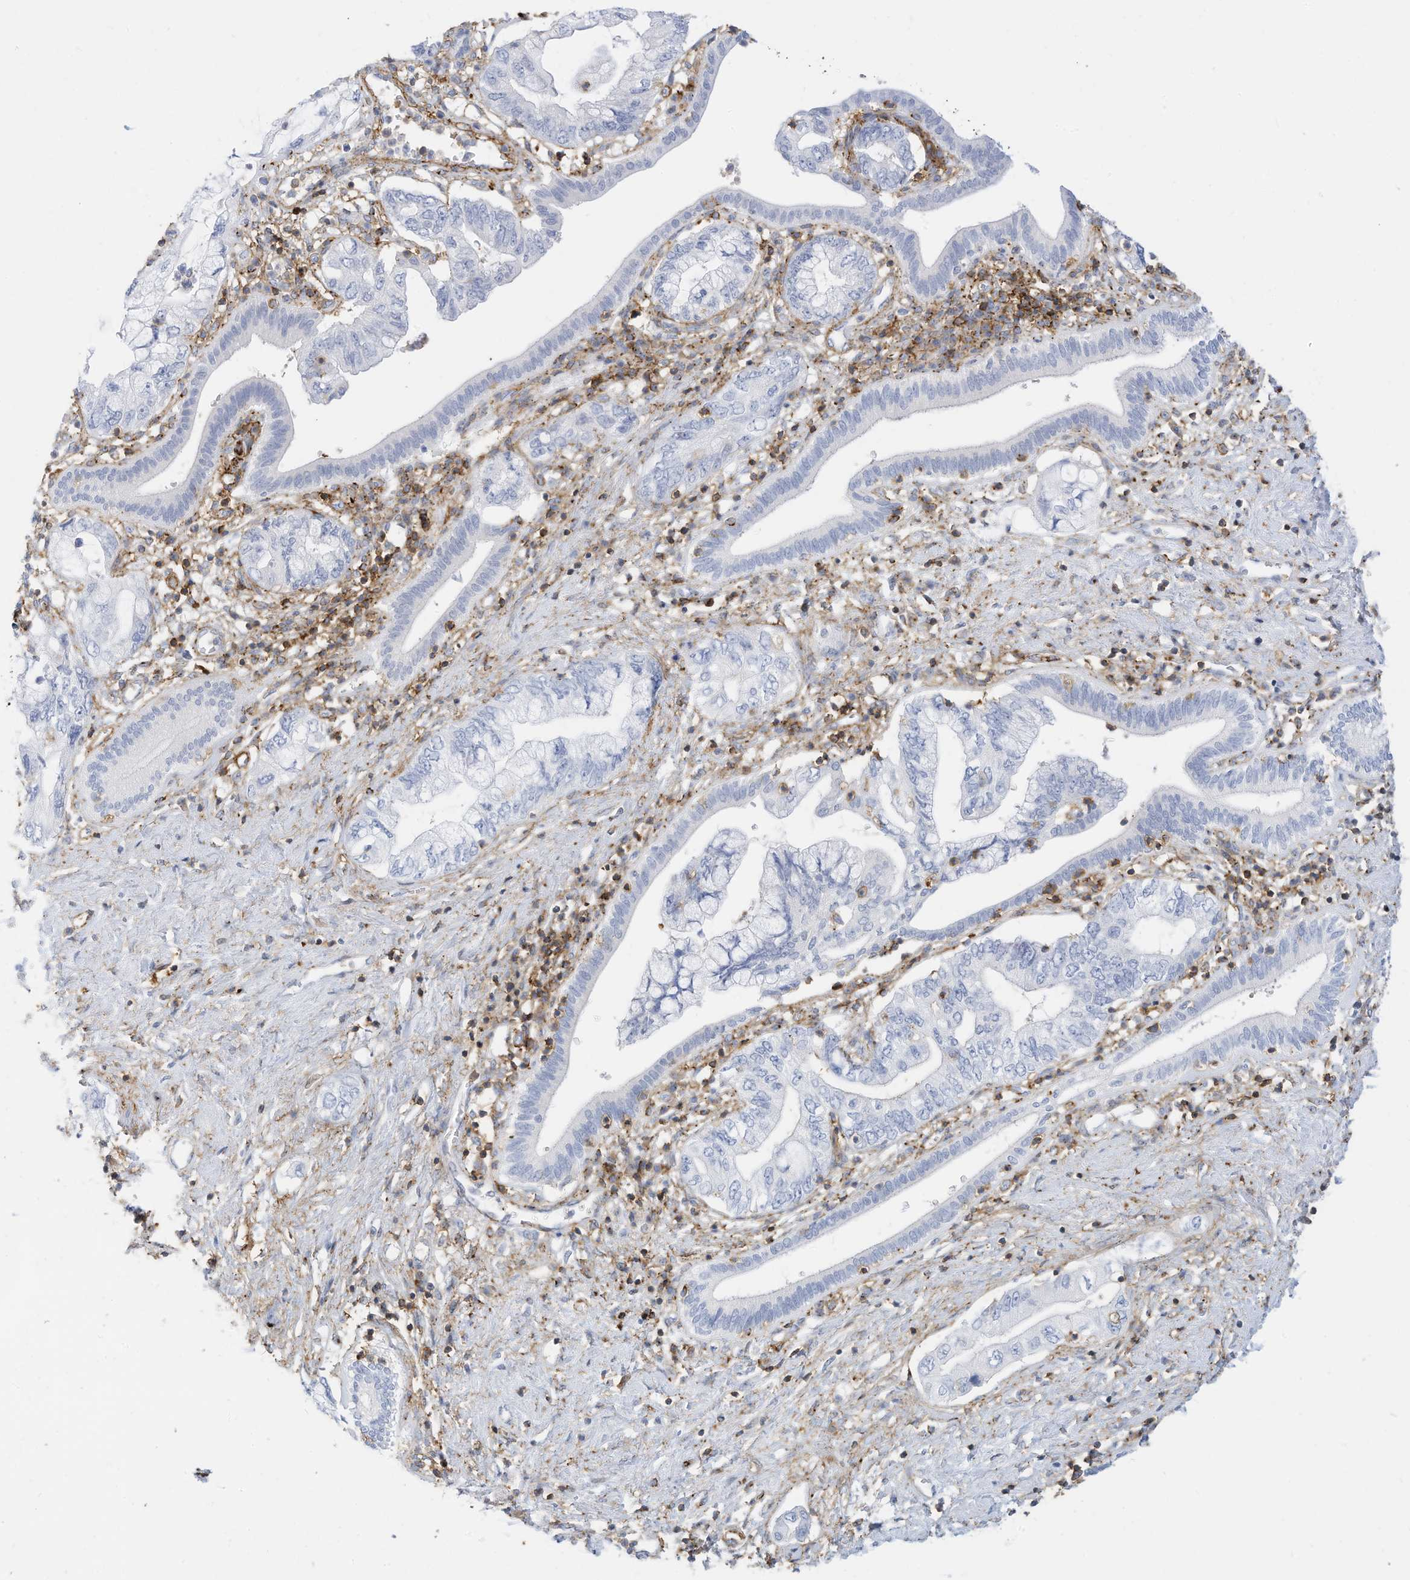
{"staining": {"intensity": "negative", "quantity": "none", "location": "none"}, "tissue": "pancreatic cancer", "cell_type": "Tumor cells", "image_type": "cancer", "snomed": [{"axis": "morphology", "description": "Adenocarcinoma, NOS"}, {"axis": "topography", "description": "Pancreas"}], "caption": "High power microscopy image of an immunohistochemistry (IHC) image of adenocarcinoma (pancreatic), revealing no significant staining in tumor cells.", "gene": "TXNDC9", "patient": {"sex": "female", "age": 73}}